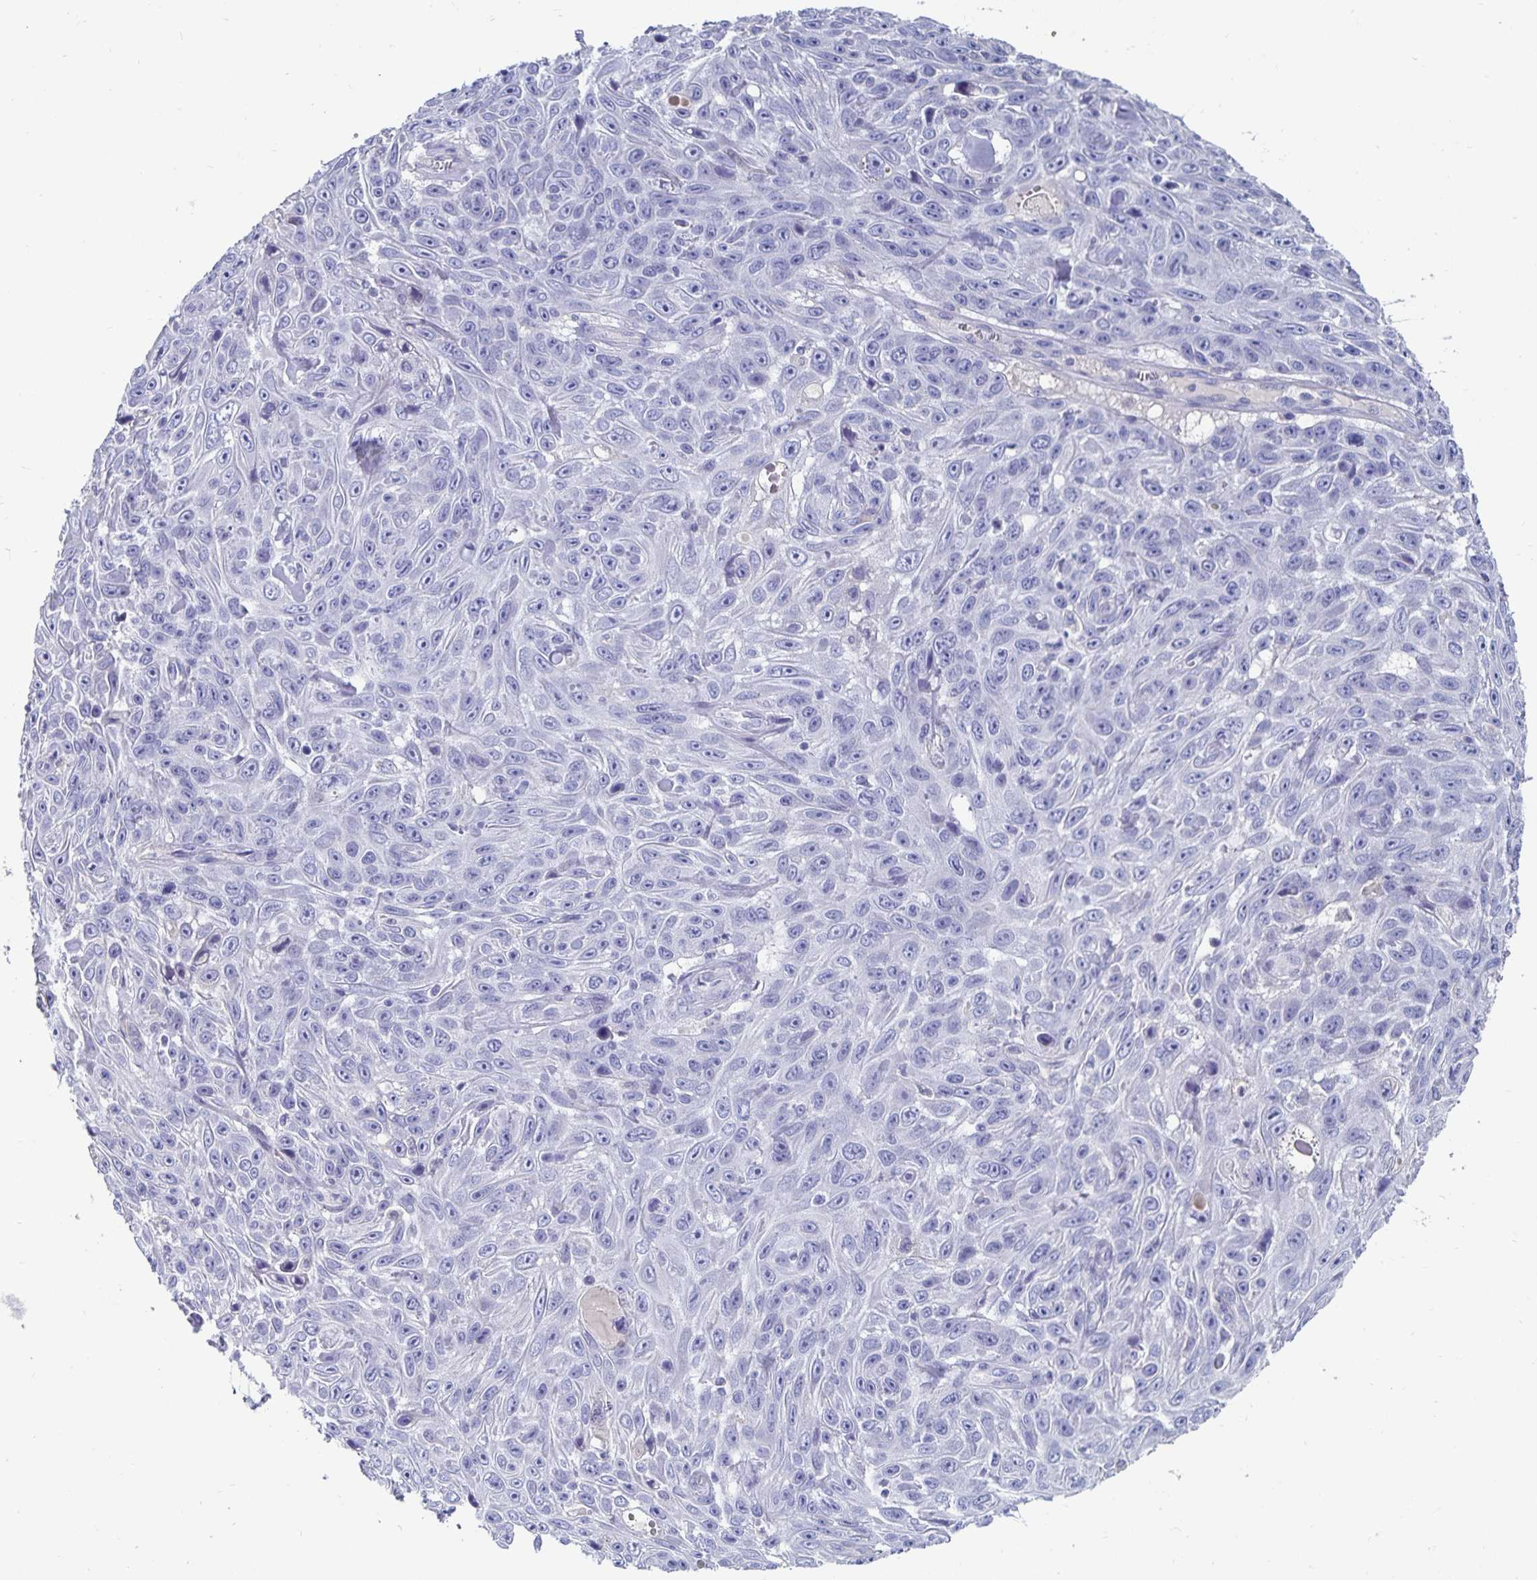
{"staining": {"intensity": "negative", "quantity": "none", "location": "none"}, "tissue": "skin cancer", "cell_type": "Tumor cells", "image_type": "cancer", "snomed": [{"axis": "morphology", "description": "Squamous cell carcinoma, NOS"}, {"axis": "topography", "description": "Skin"}], "caption": "This is an immunohistochemistry image of skin cancer (squamous cell carcinoma). There is no positivity in tumor cells.", "gene": "CFAP69", "patient": {"sex": "male", "age": 82}}